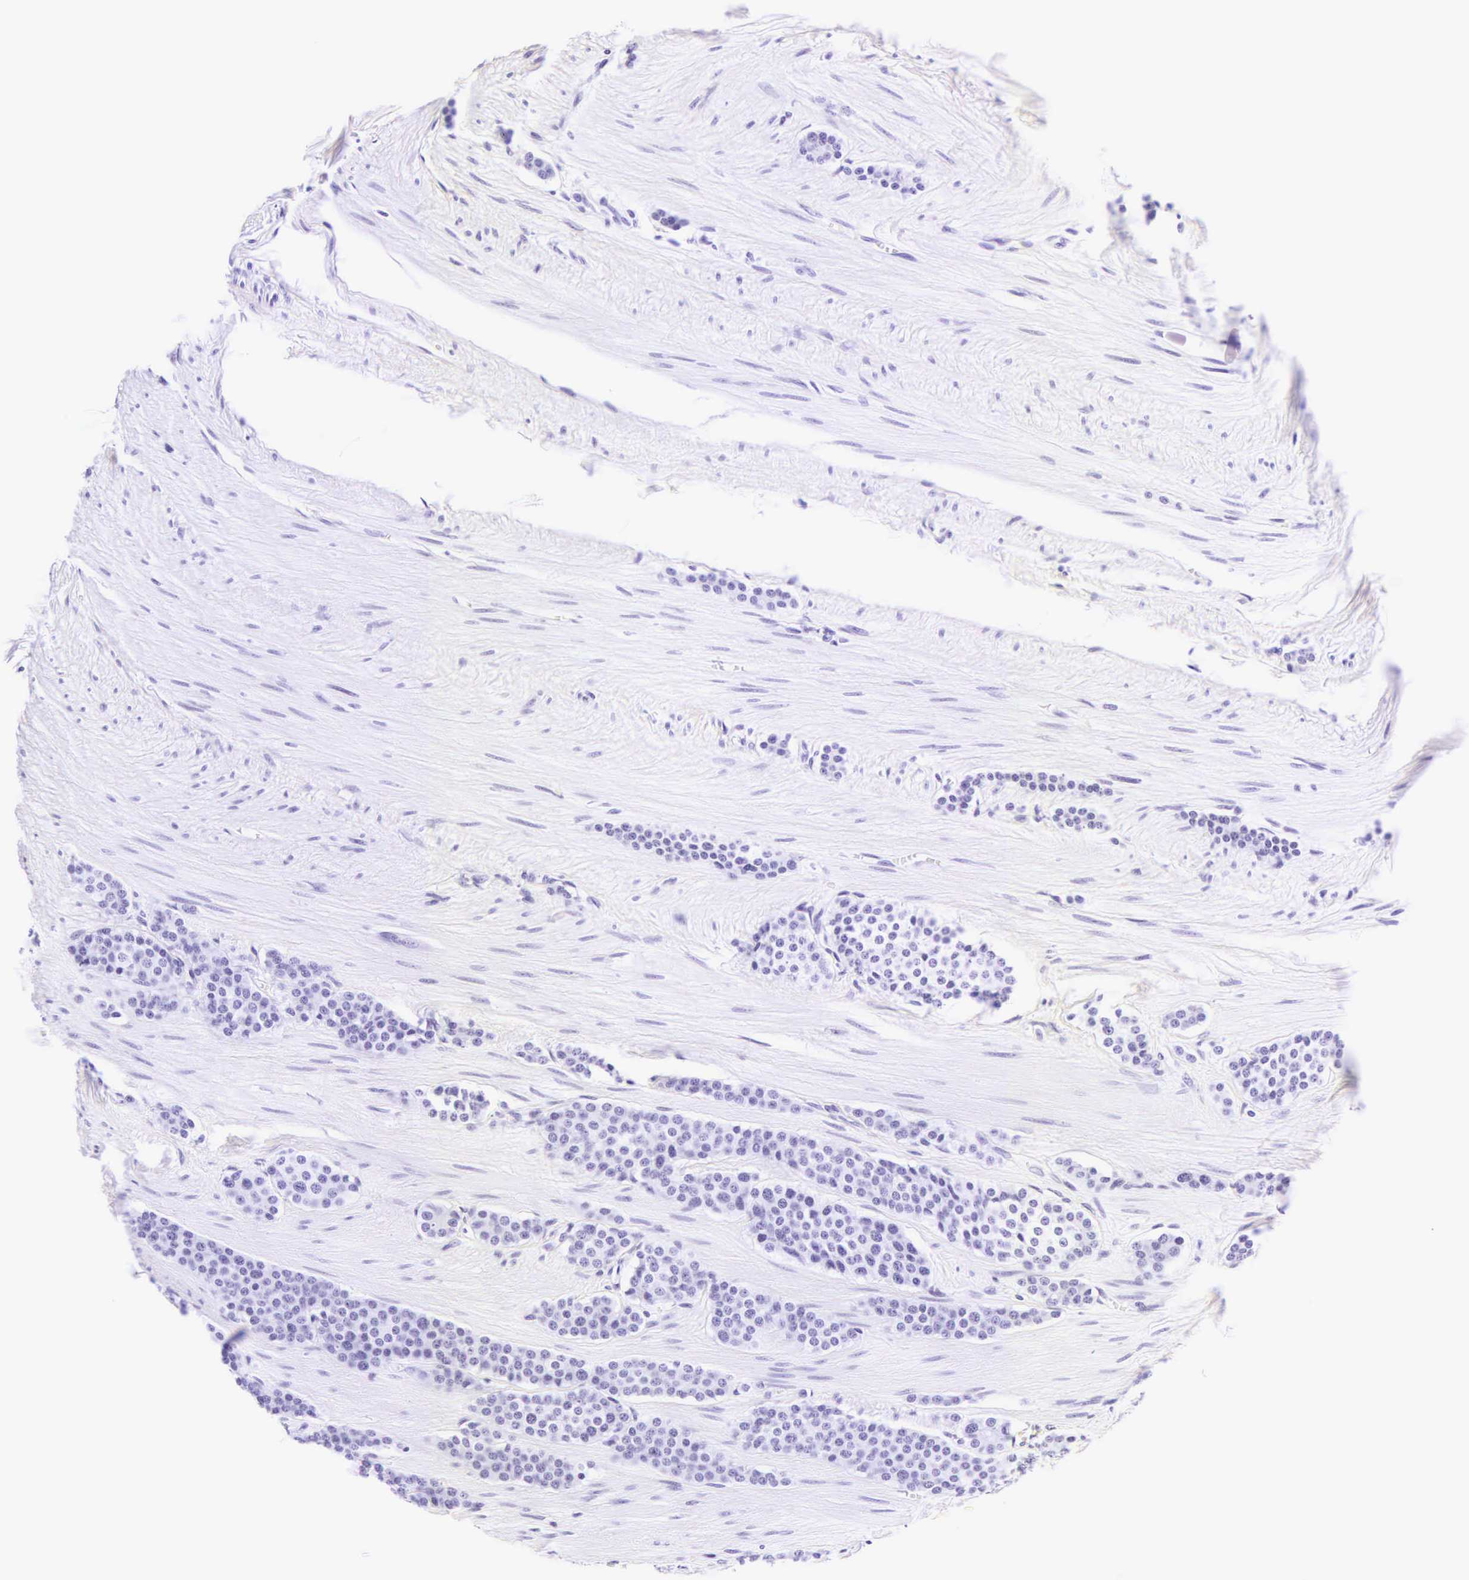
{"staining": {"intensity": "negative", "quantity": "none", "location": "none"}, "tissue": "carcinoid", "cell_type": "Tumor cells", "image_type": "cancer", "snomed": [{"axis": "morphology", "description": "Carcinoid, malignant, NOS"}, {"axis": "topography", "description": "Small intestine"}], "caption": "The IHC image has no significant expression in tumor cells of carcinoid (malignant) tissue.", "gene": "CD1A", "patient": {"sex": "male", "age": 60}}